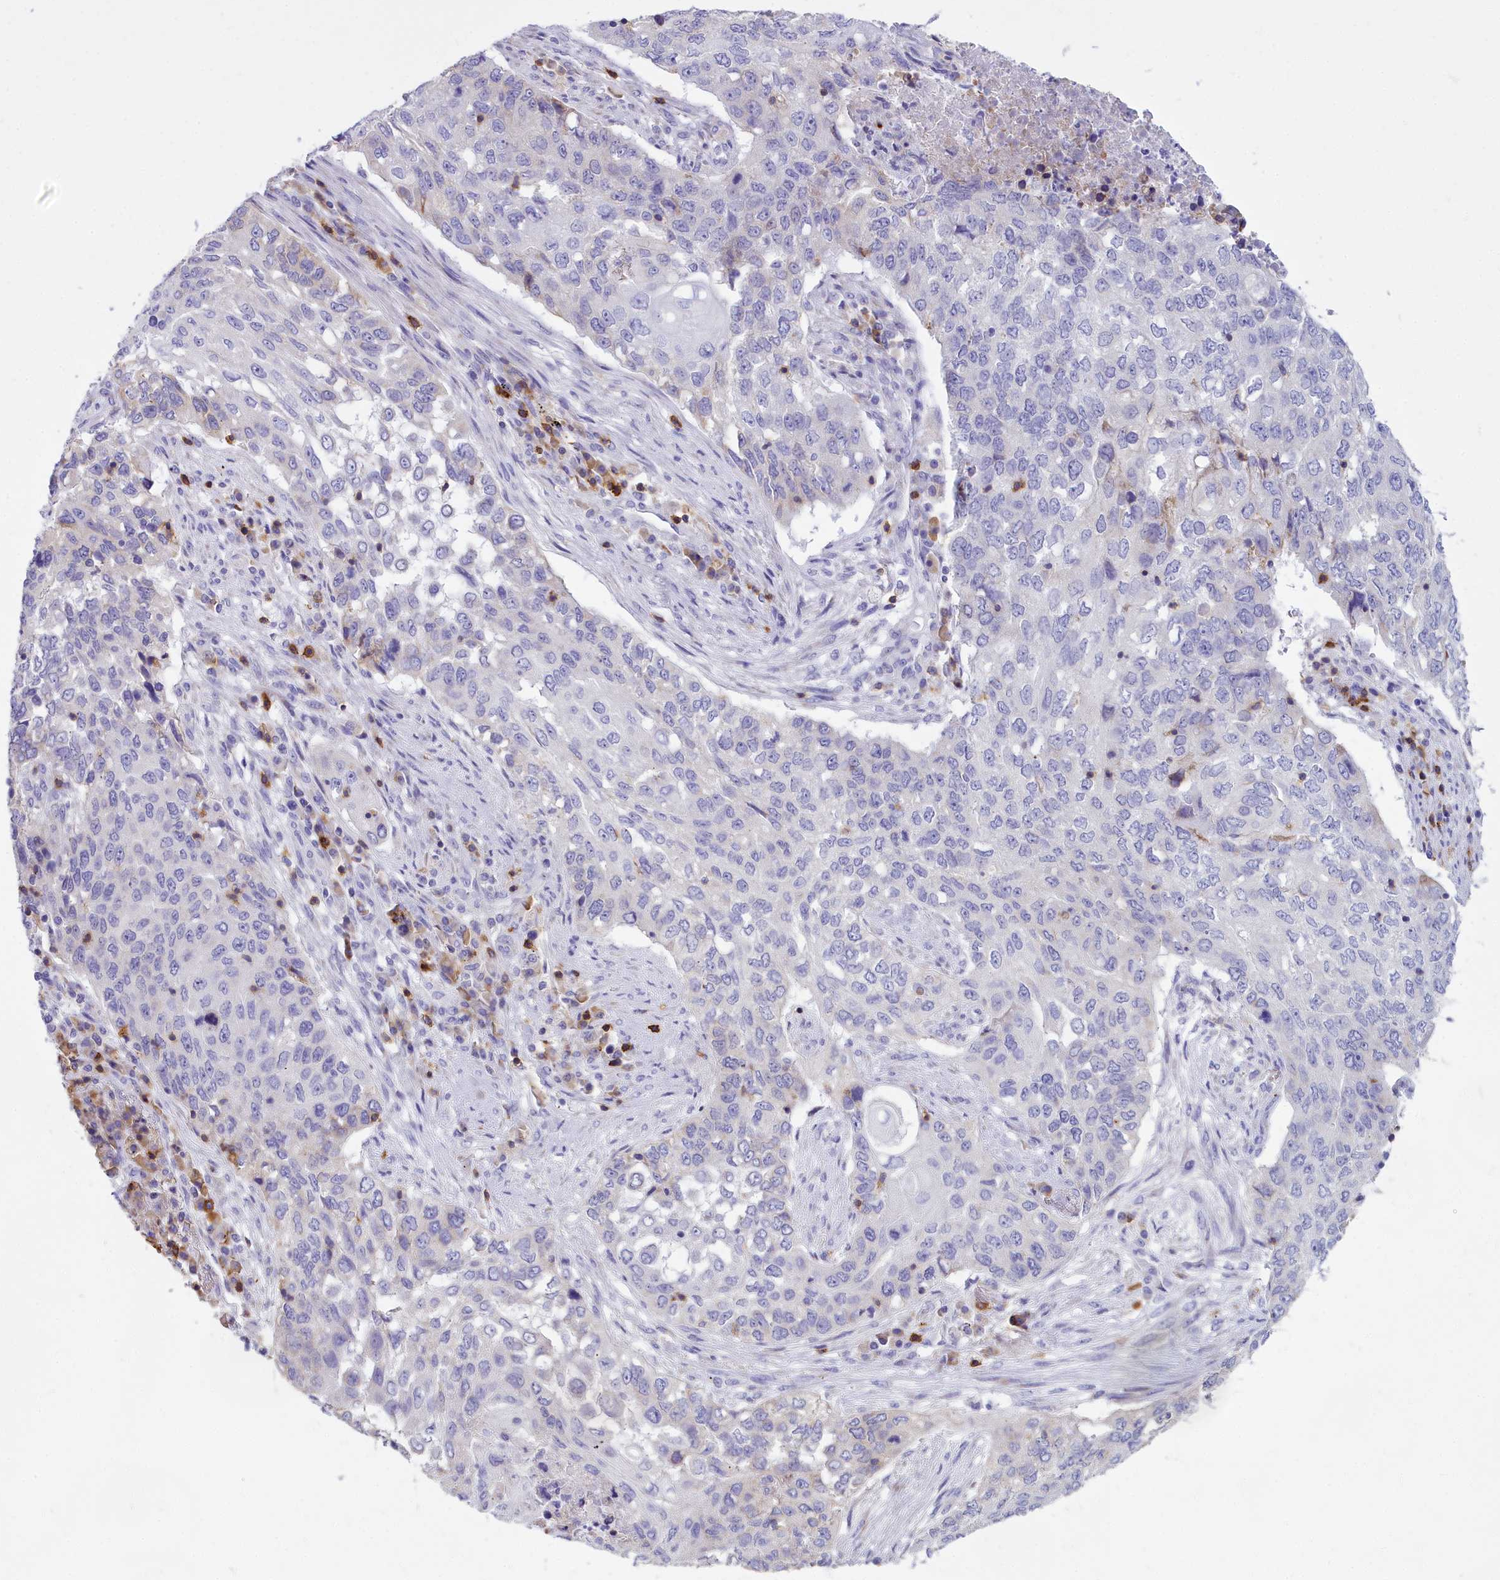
{"staining": {"intensity": "negative", "quantity": "none", "location": "none"}, "tissue": "lung cancer", "cell_type": "Tumor cells", "image_type": "cancer", "snomed": [{"axis": "morphology", "description": "Squamous cell carcinoma, NOS"}, {"axis": "topography", "description": "Lung"}], "caption": "Image shows no protein expression in tumor cells of lung squamous cell carcinoma tissue. (Brightfield microscopy of DAB (3,3'-diaminobenzidine) immunohistochemistry at high magnification).", "gene": "CD5", "patient": {"sex": "female", "age": 63}}